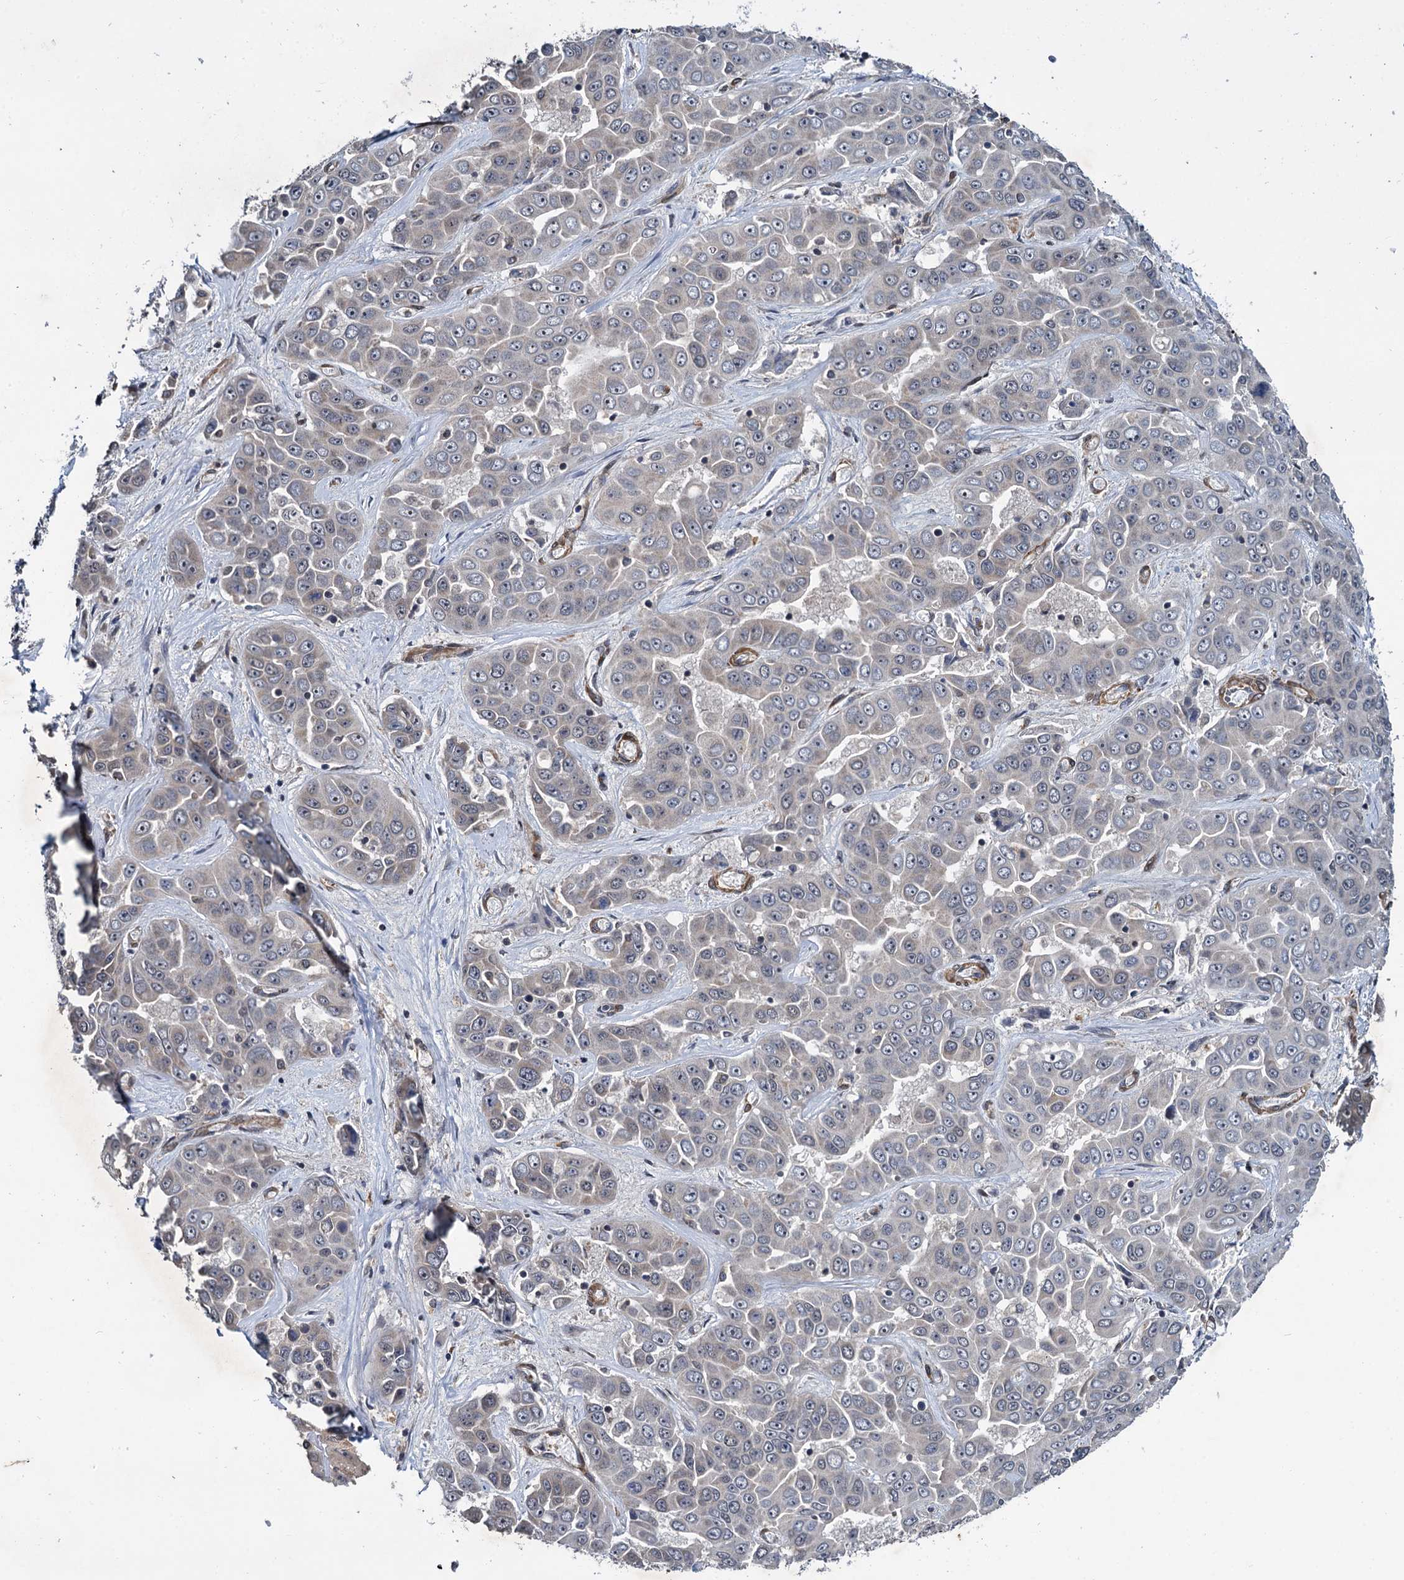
{"staining": {"intensity": "negative", "quantity": "none", "location": "none"}, "tissue": "liver cancer", "cell_type": "Tumor cells", "image_type": "cancer", "snomed": [{"axis": "morphology", "description": "Cholangiocarcinoma"}, {"axis": "topography", "description": "Liver"}], "caption": "This is an immunohistochemistry (IHC) image of human liver cancer (cholangiocarcinoma). There is no staining in tumor cells.", "gene": "ARHGAP42", "patient": {"sex": "female", "age": 52}}